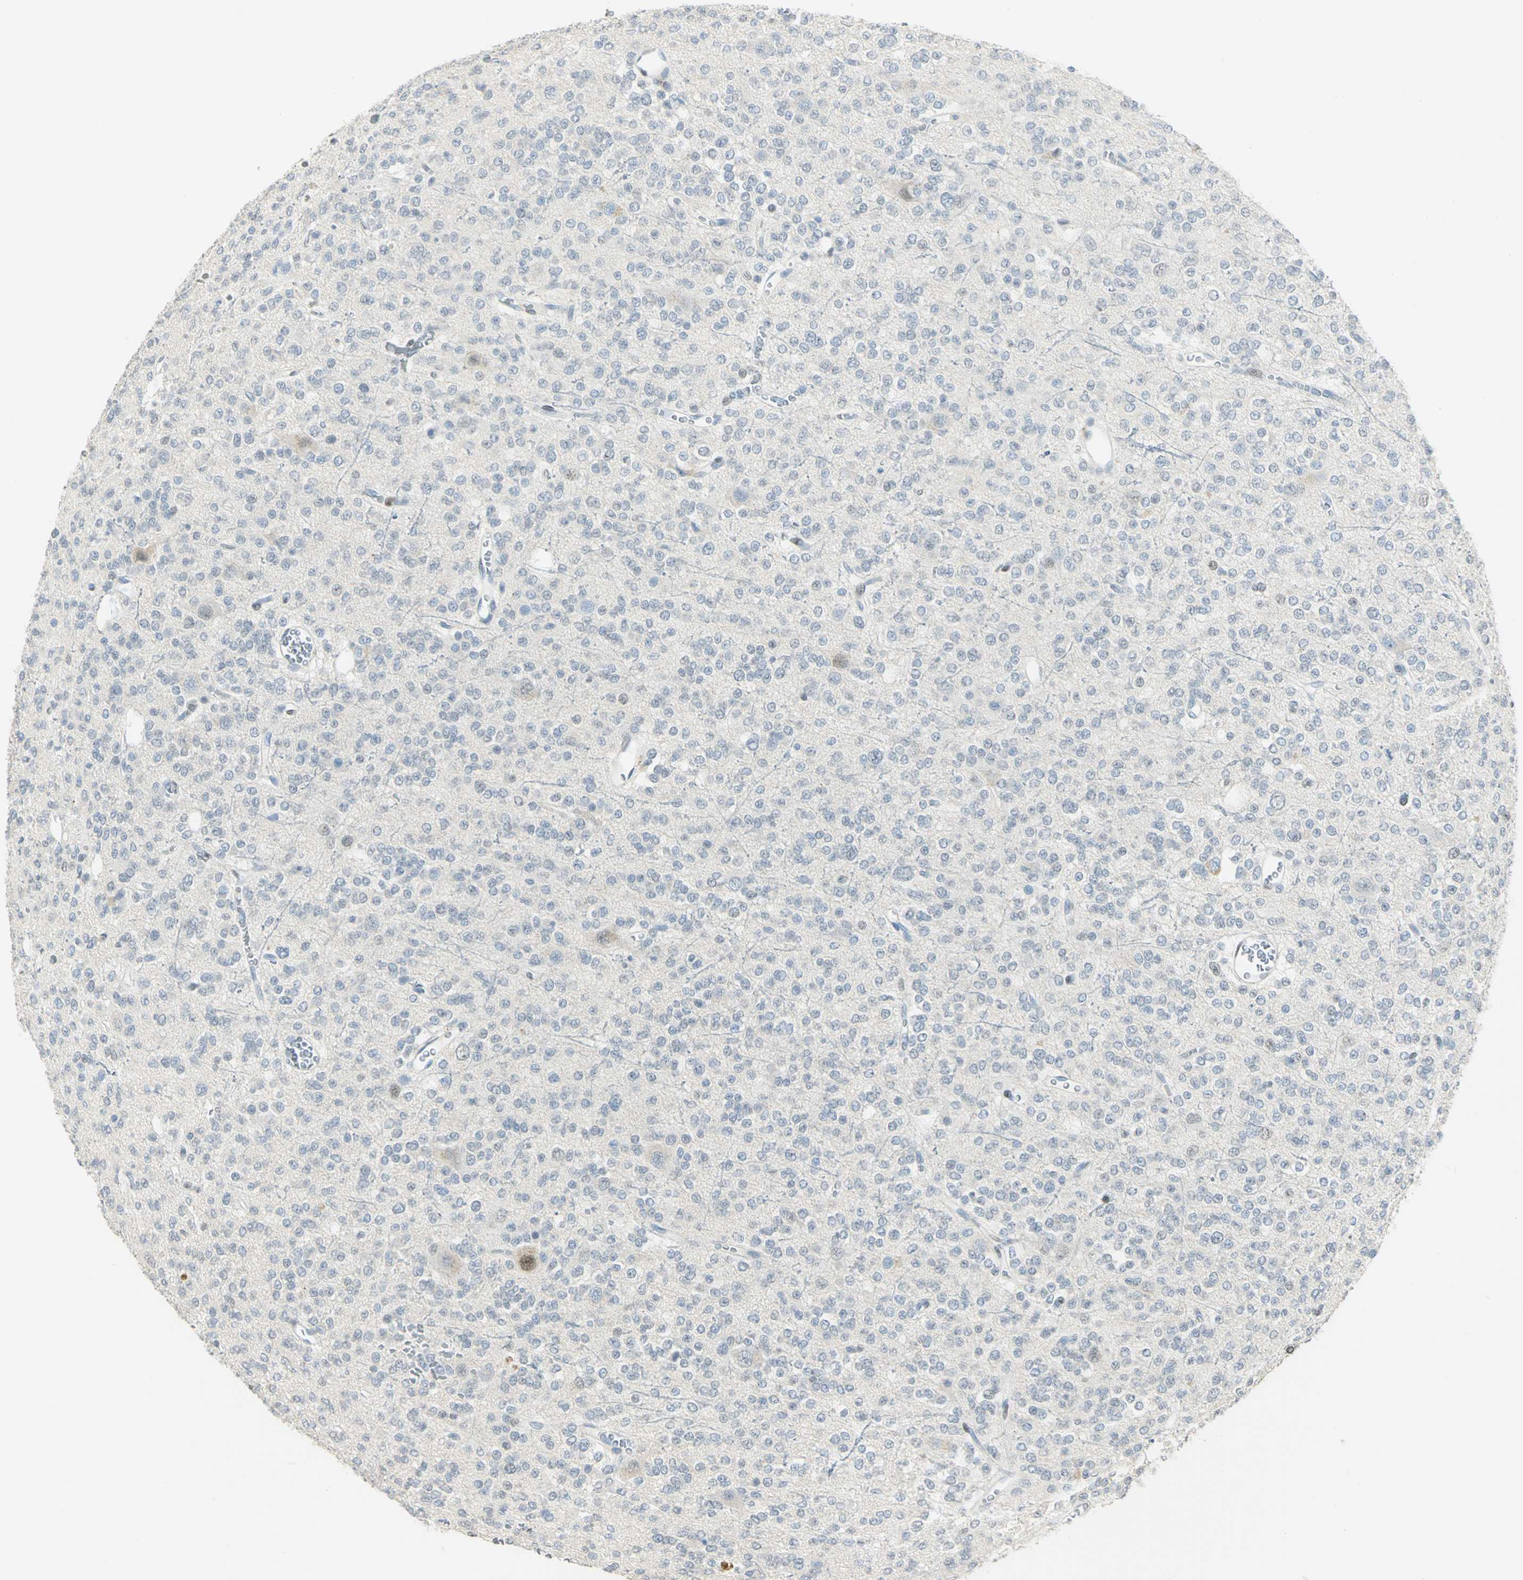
{"staining": {"intensity": "negative", "quantity": "none", "location": "none"}, "tissue": "glioma", "cell_type": "Tumor cells", "image_type": "cancer", "snomed": [{"axis": "morphology", "description": "Glioma, malignant, Low grade"}, {"axis": "topography", "description": "Brain"}], "caption": "Immunohistochemistry (IHC) image of neoplastic tissue: human low-grade glioma (malignant) stained with DAB (3,3'-diaminobenzidine) exhibits no significant protein positivity in tumor cells.", "gene": "BCL6", "patient": {"sex": "male", "age": 38}}